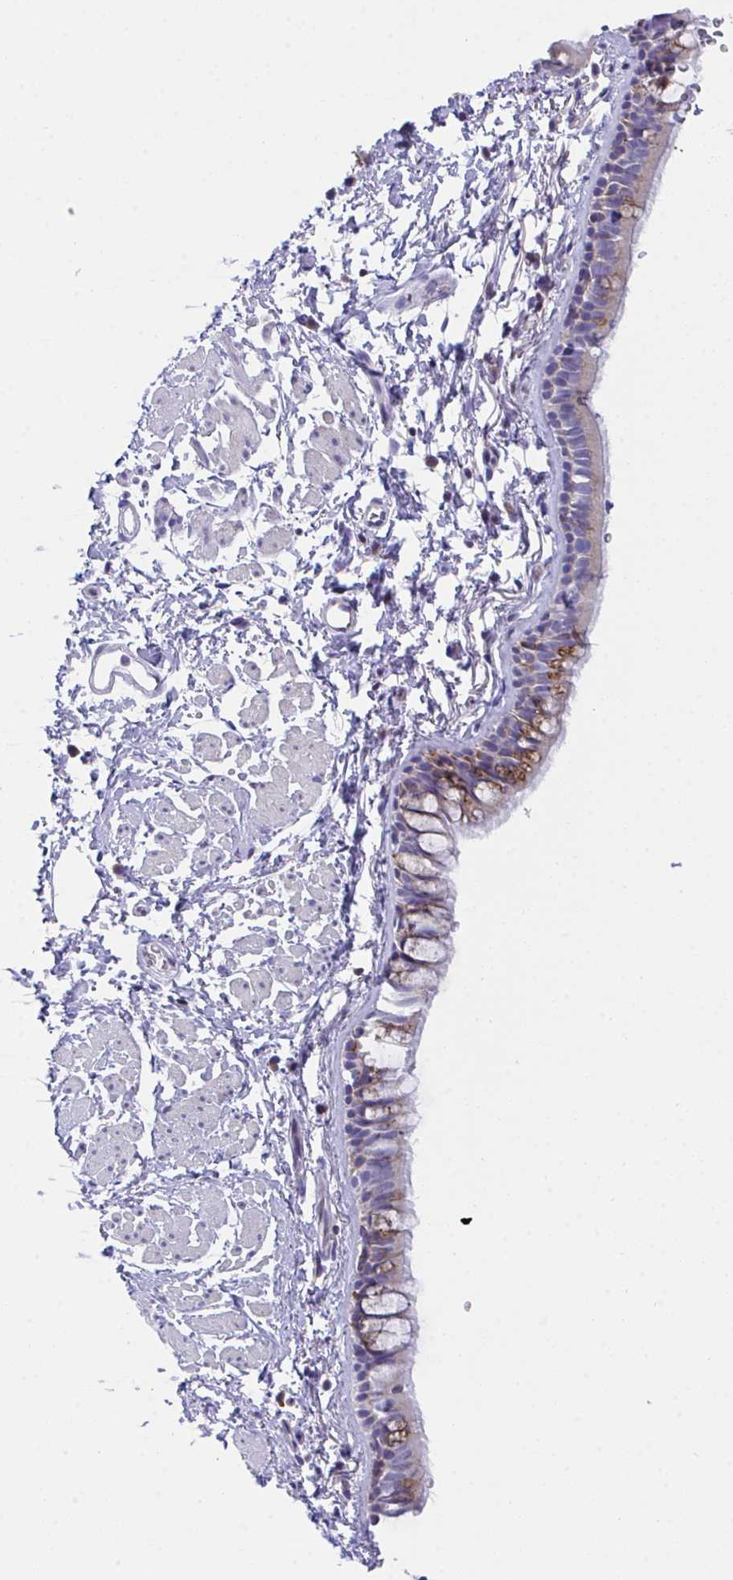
{"staining": {"intensity": "moderate", "quantity": "25%-75%", "location": "cytoplasmic/membranous"}, "tissue": "bronchus", "cell_type": "Respiratory epithelial cells", "image_type": "normal", "snomed": [{"axis": "morphology", "description": "Normal tissue, NOS"}, {"axis": "topography", "description": "Lymph node"}, {"axis": "topography", "description": "Cartilage tissue"}, {"axis": "topography", "description": "Bronchus"}], "caption": "Approximately 25%-75% of respiratory epithelial cells in unremarkable bronchus demonstrate moderate cytoplasmic/membranous protein positivity as visualized by brown immunohistochemical staining.", "gene": "MIA3", "patient": {"sex": "female", "age": 70}}